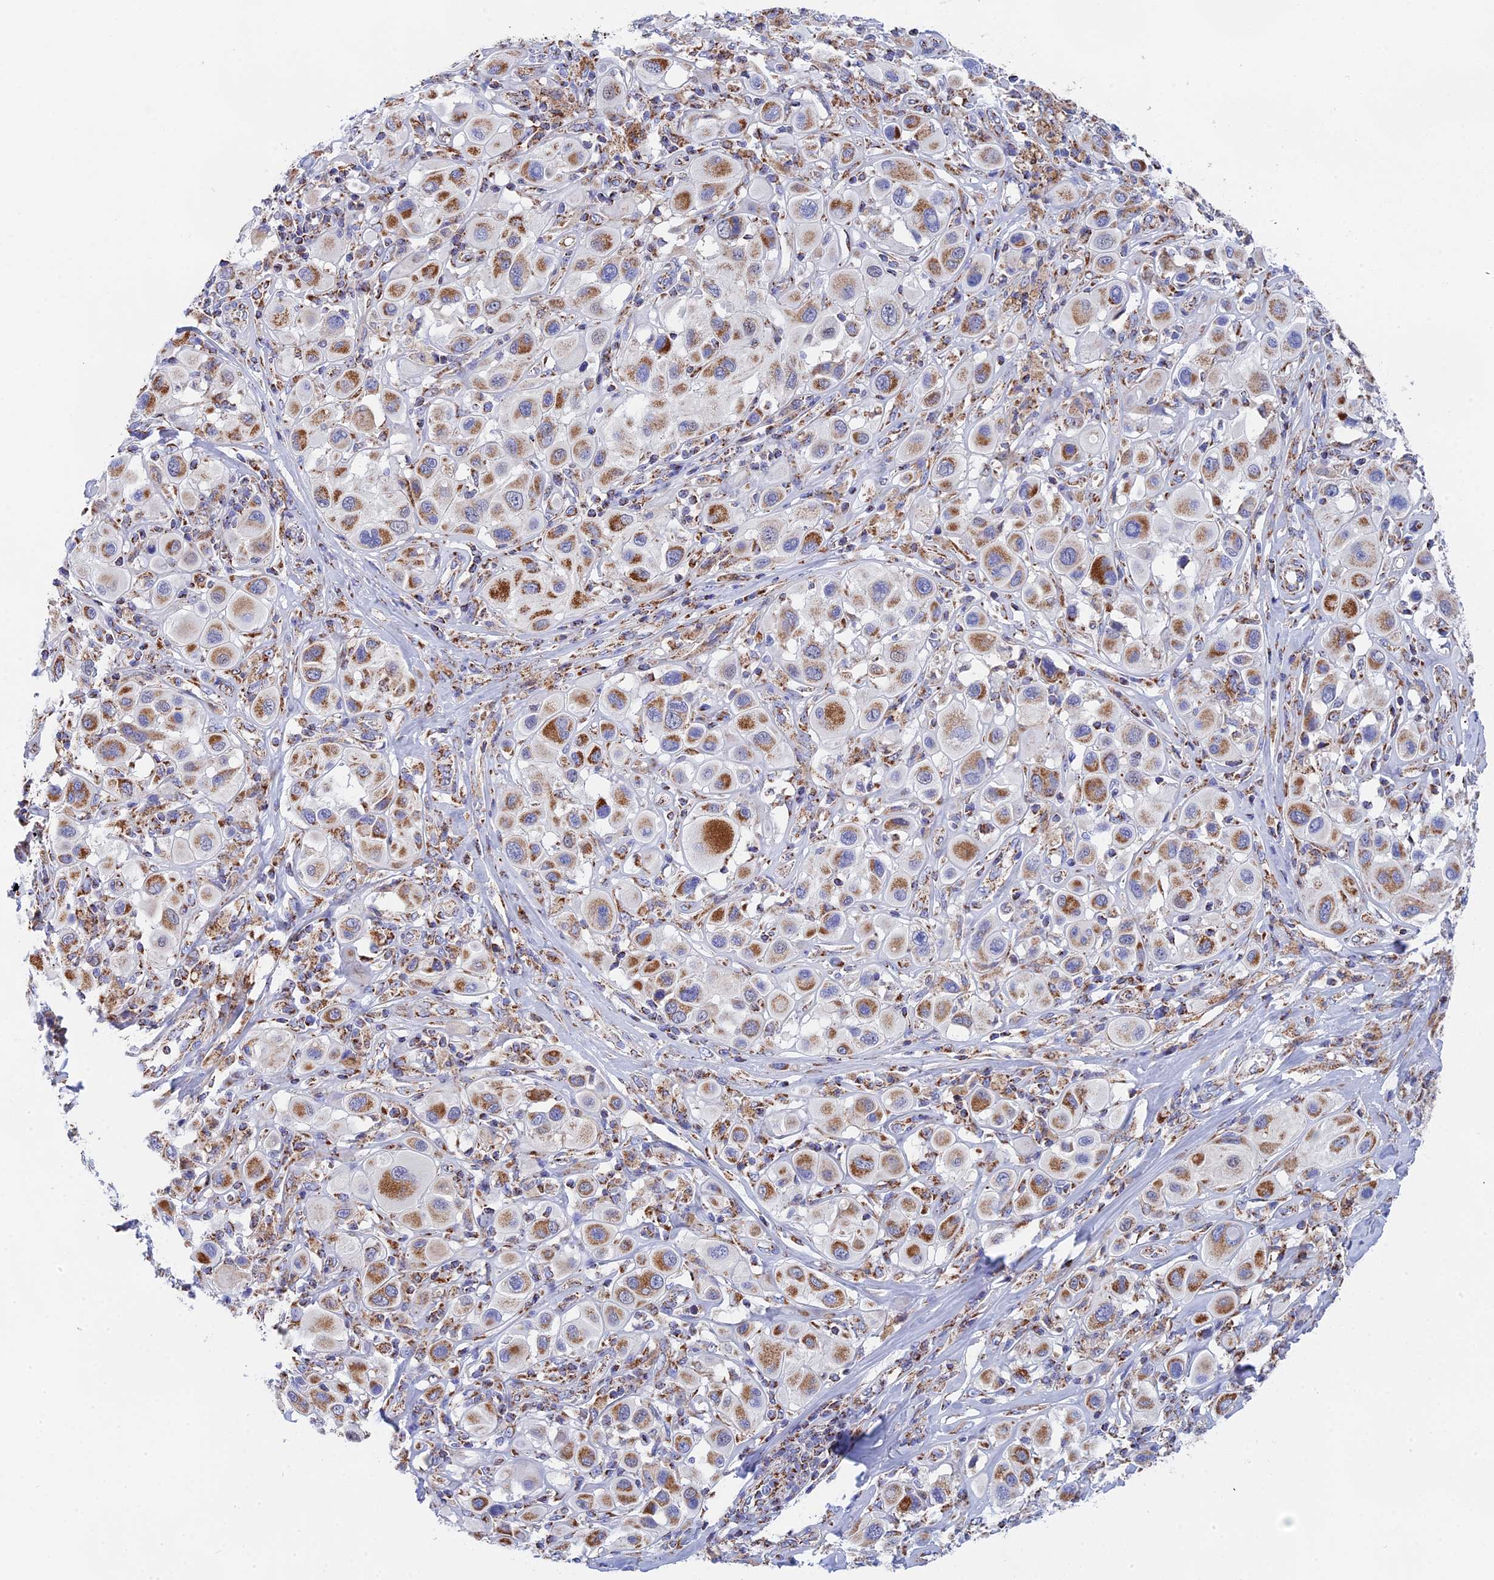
{"staining": {"intensity": "moderate", "quantity": ">75%", "location": "cytoplasmic/membranous"}, "tissue": "melanoma", "cell_type": "Tumor cells", "image_type": "cancer", "snomed": [{"axis": "morphology", "description": "Malignant melanoma, Metastatic site"}, {"axis": "topography", "description": "Skin"}], "caption": "Brown immunohistochemical staining in melanoma shows moderate cytoplasmic/membranous positivity in about >75% of tumor cells. (Brightfield microscopy of DAB IHC at high magnification).", "gene": "NDUFA5", "patient": {"sex": "male", "age": 41}}